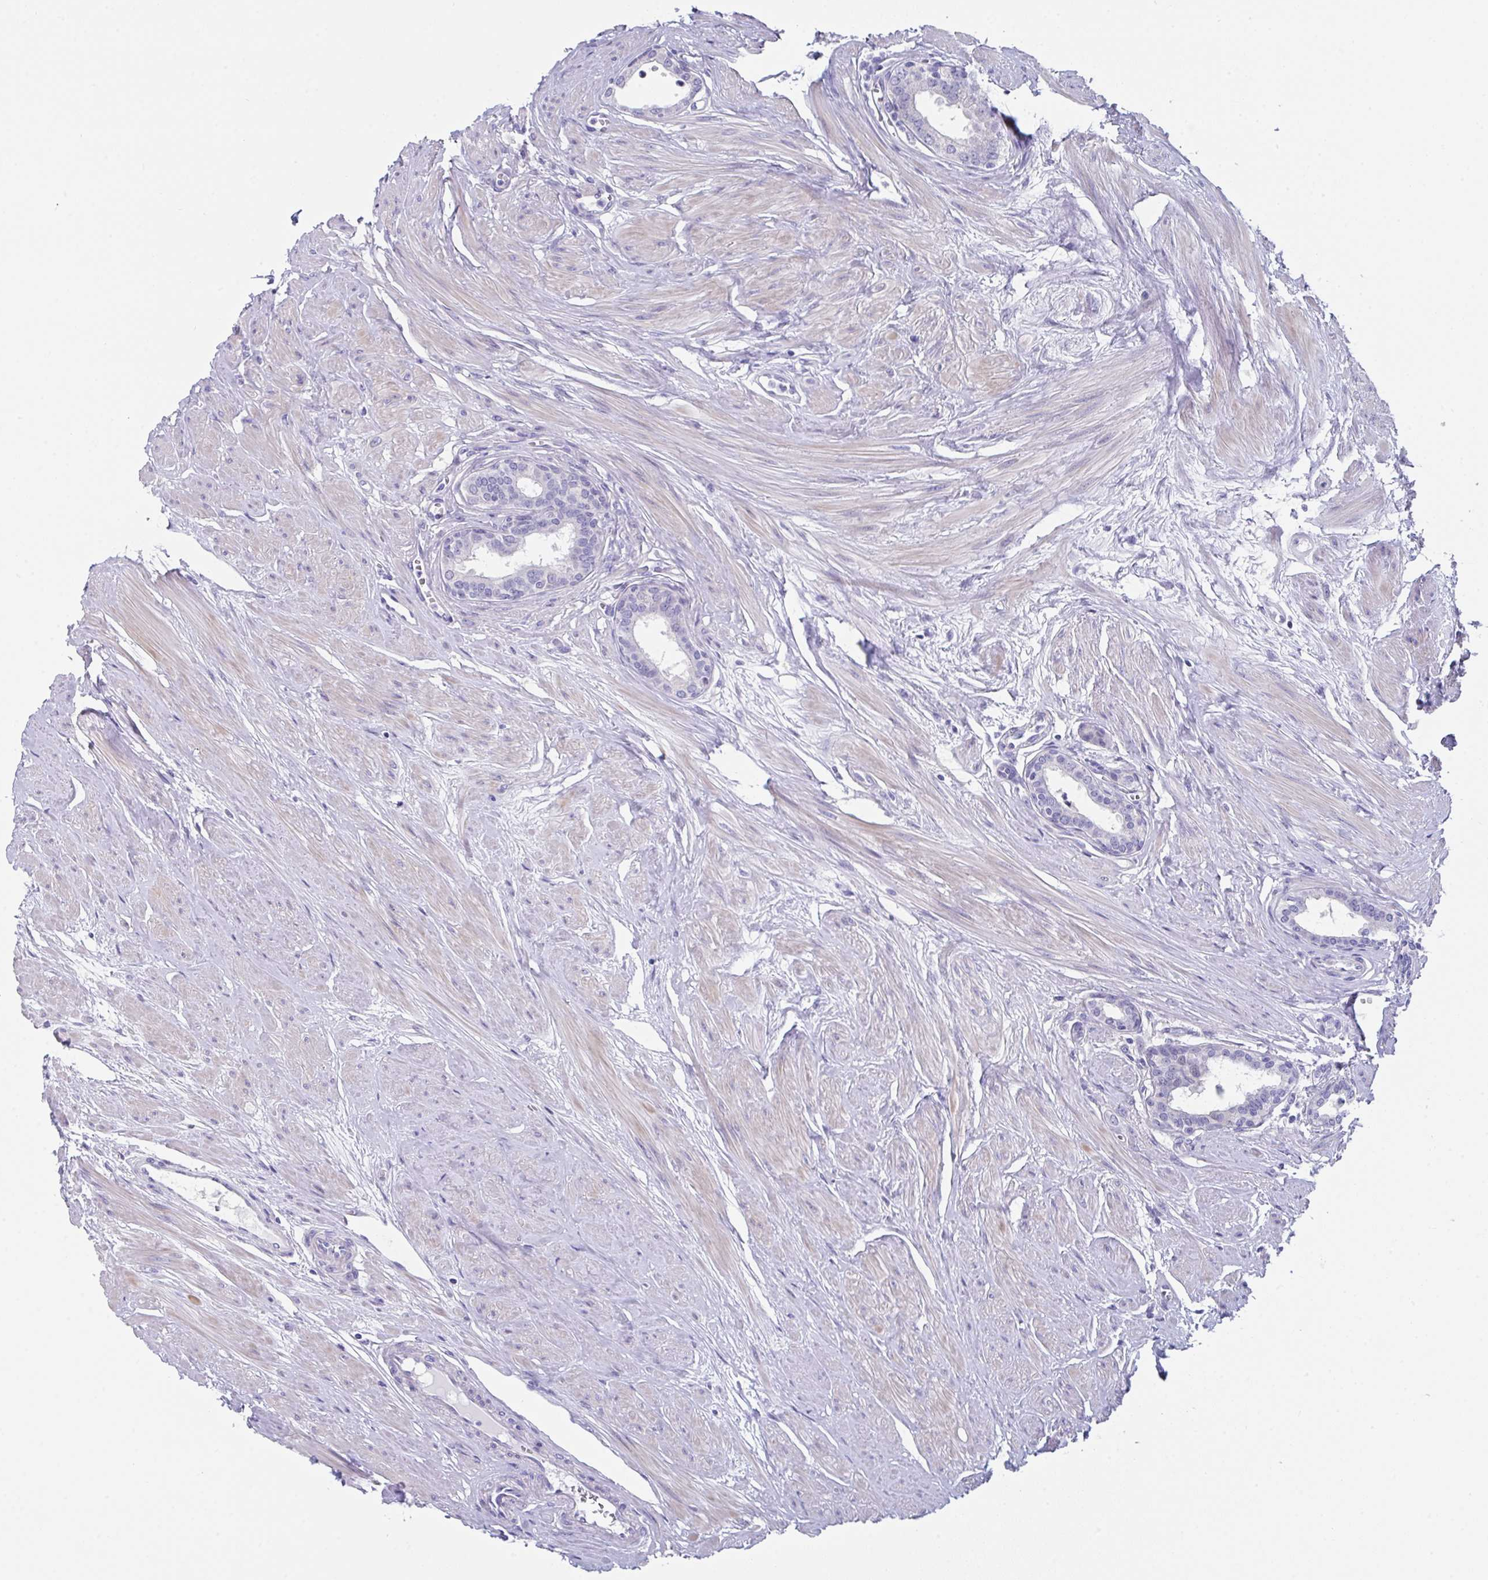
{"staining": {"intensity": "negative", "quantity": "none", "location": "none"}, "tissue": "prostate", "cell_type": "Glandular cells", "image_type": "normal", "snomed": [{"axis": "morphology", "description": "Normal tissue, NOS"}, {"axis": "topography", "description": "Prostate"}, {"axis": "topography", "description": "Peripheral nerve tissue"}], "caption": "Normal prostate was stained to show a protein in brown. There is no significant expression in glandular cells. (DAB (3,3'-diaminobenzidine) IHC visualized using brightfield microscopy, high magnification).", "gene": "FBXO47", "patient": {"sex": "male", "age": 55}}